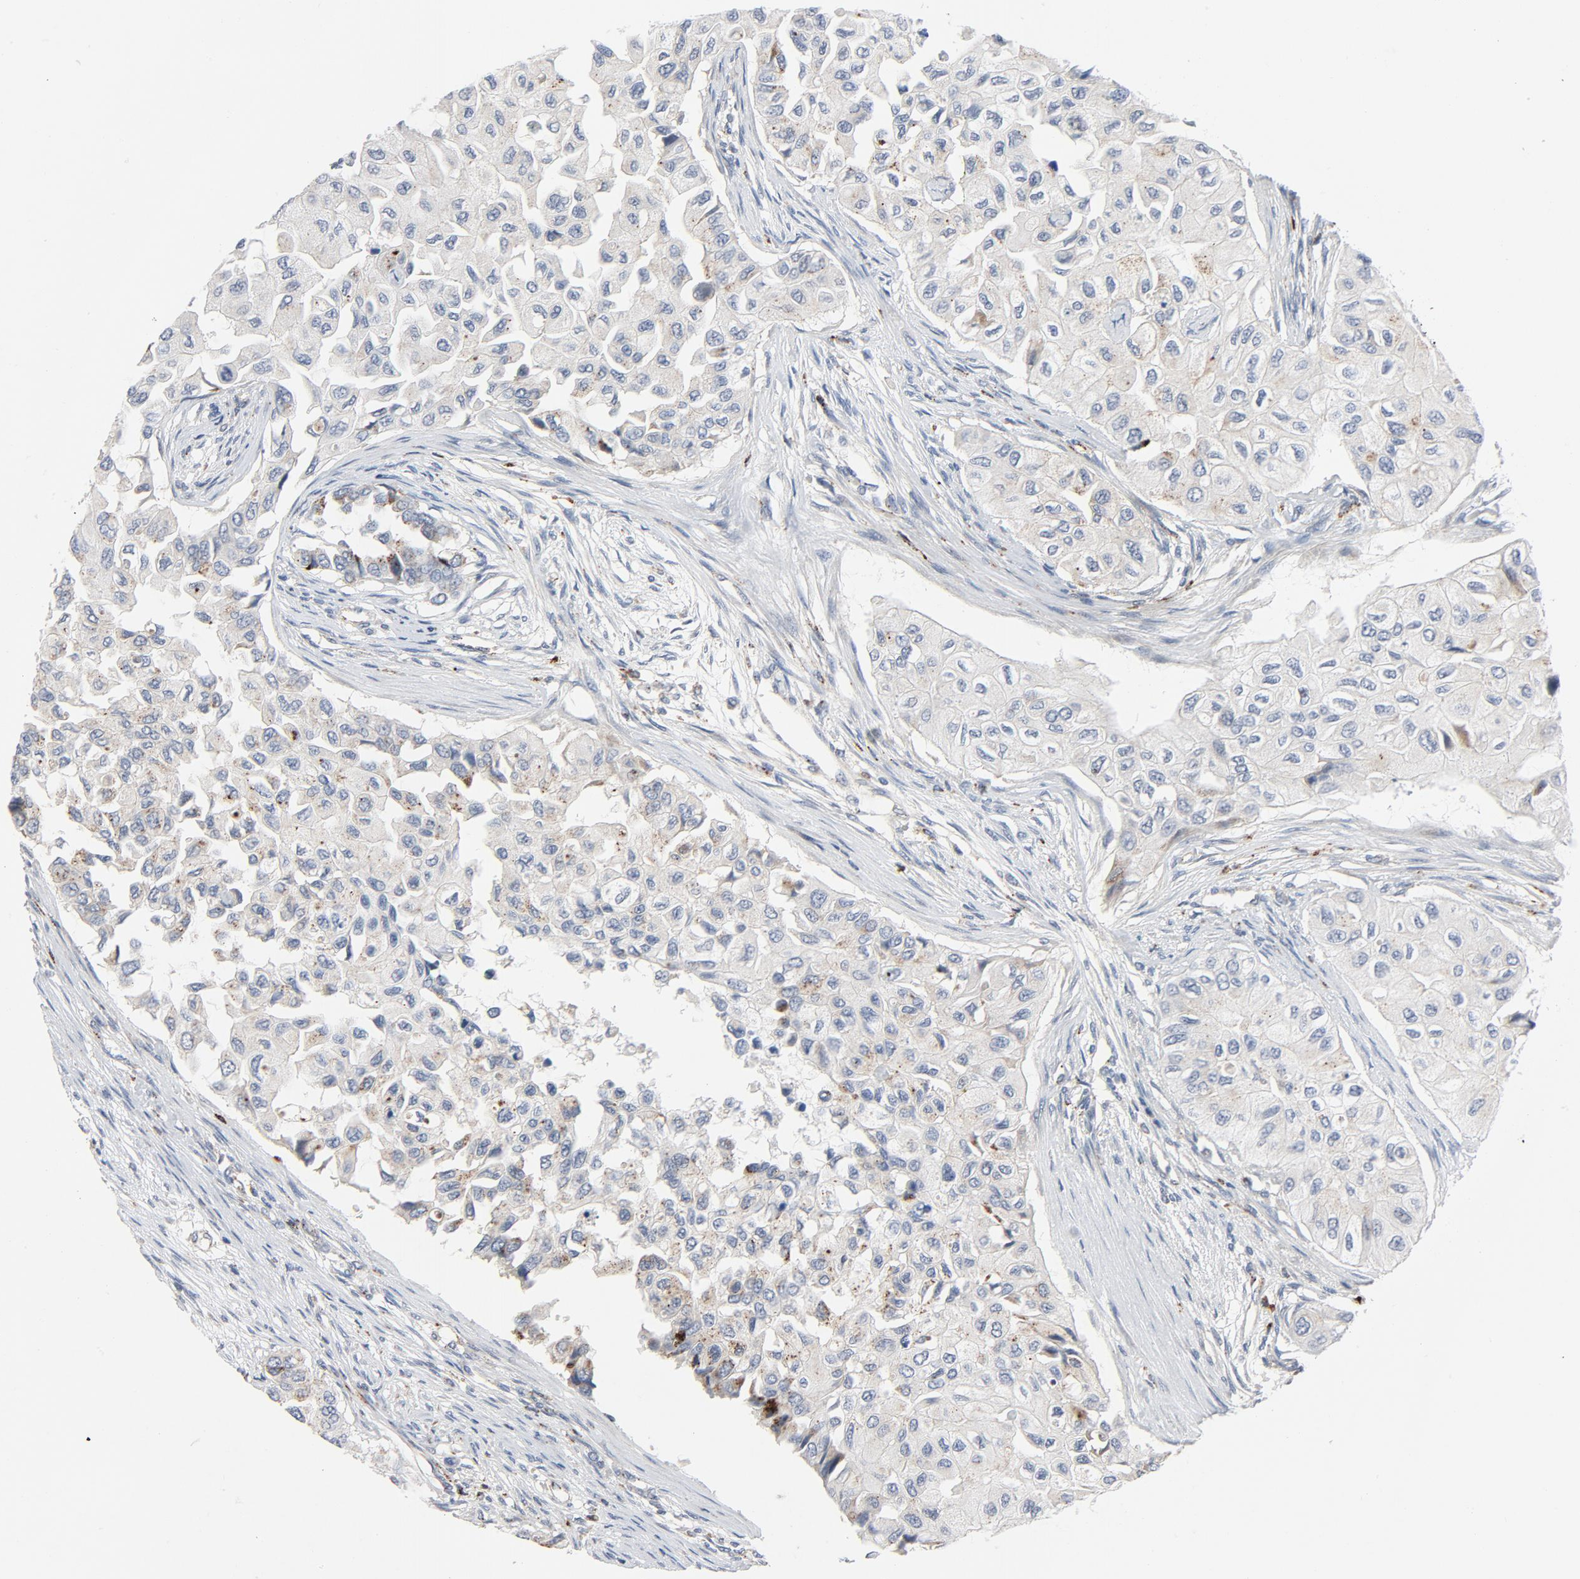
{"staining": {"intensity": "moderate", "quantity": "25%-75%", "location": "cytoplasmic/membranous"}, "tissue": "breast cancer", "cell_type": "Tumor cells", "image_type": "cancer", "snomed": [{"axis": "morphology", "description": "Duct carcinoma"}, {"axis": "topography", "description": "Breast"}], "caption": "DAB immunohistochemical staining of human breast cancer (infiltrating ductal carcinoma) shows moderate cytoplasmic/membranous protein staining in approximately 25%-75% of tumor cells. Immunohistochemistry stains the protein of interest in brown and the nuclei are stained blue.", "gene": "AKT2", "patient": {"sex": "female", "age": 37}}